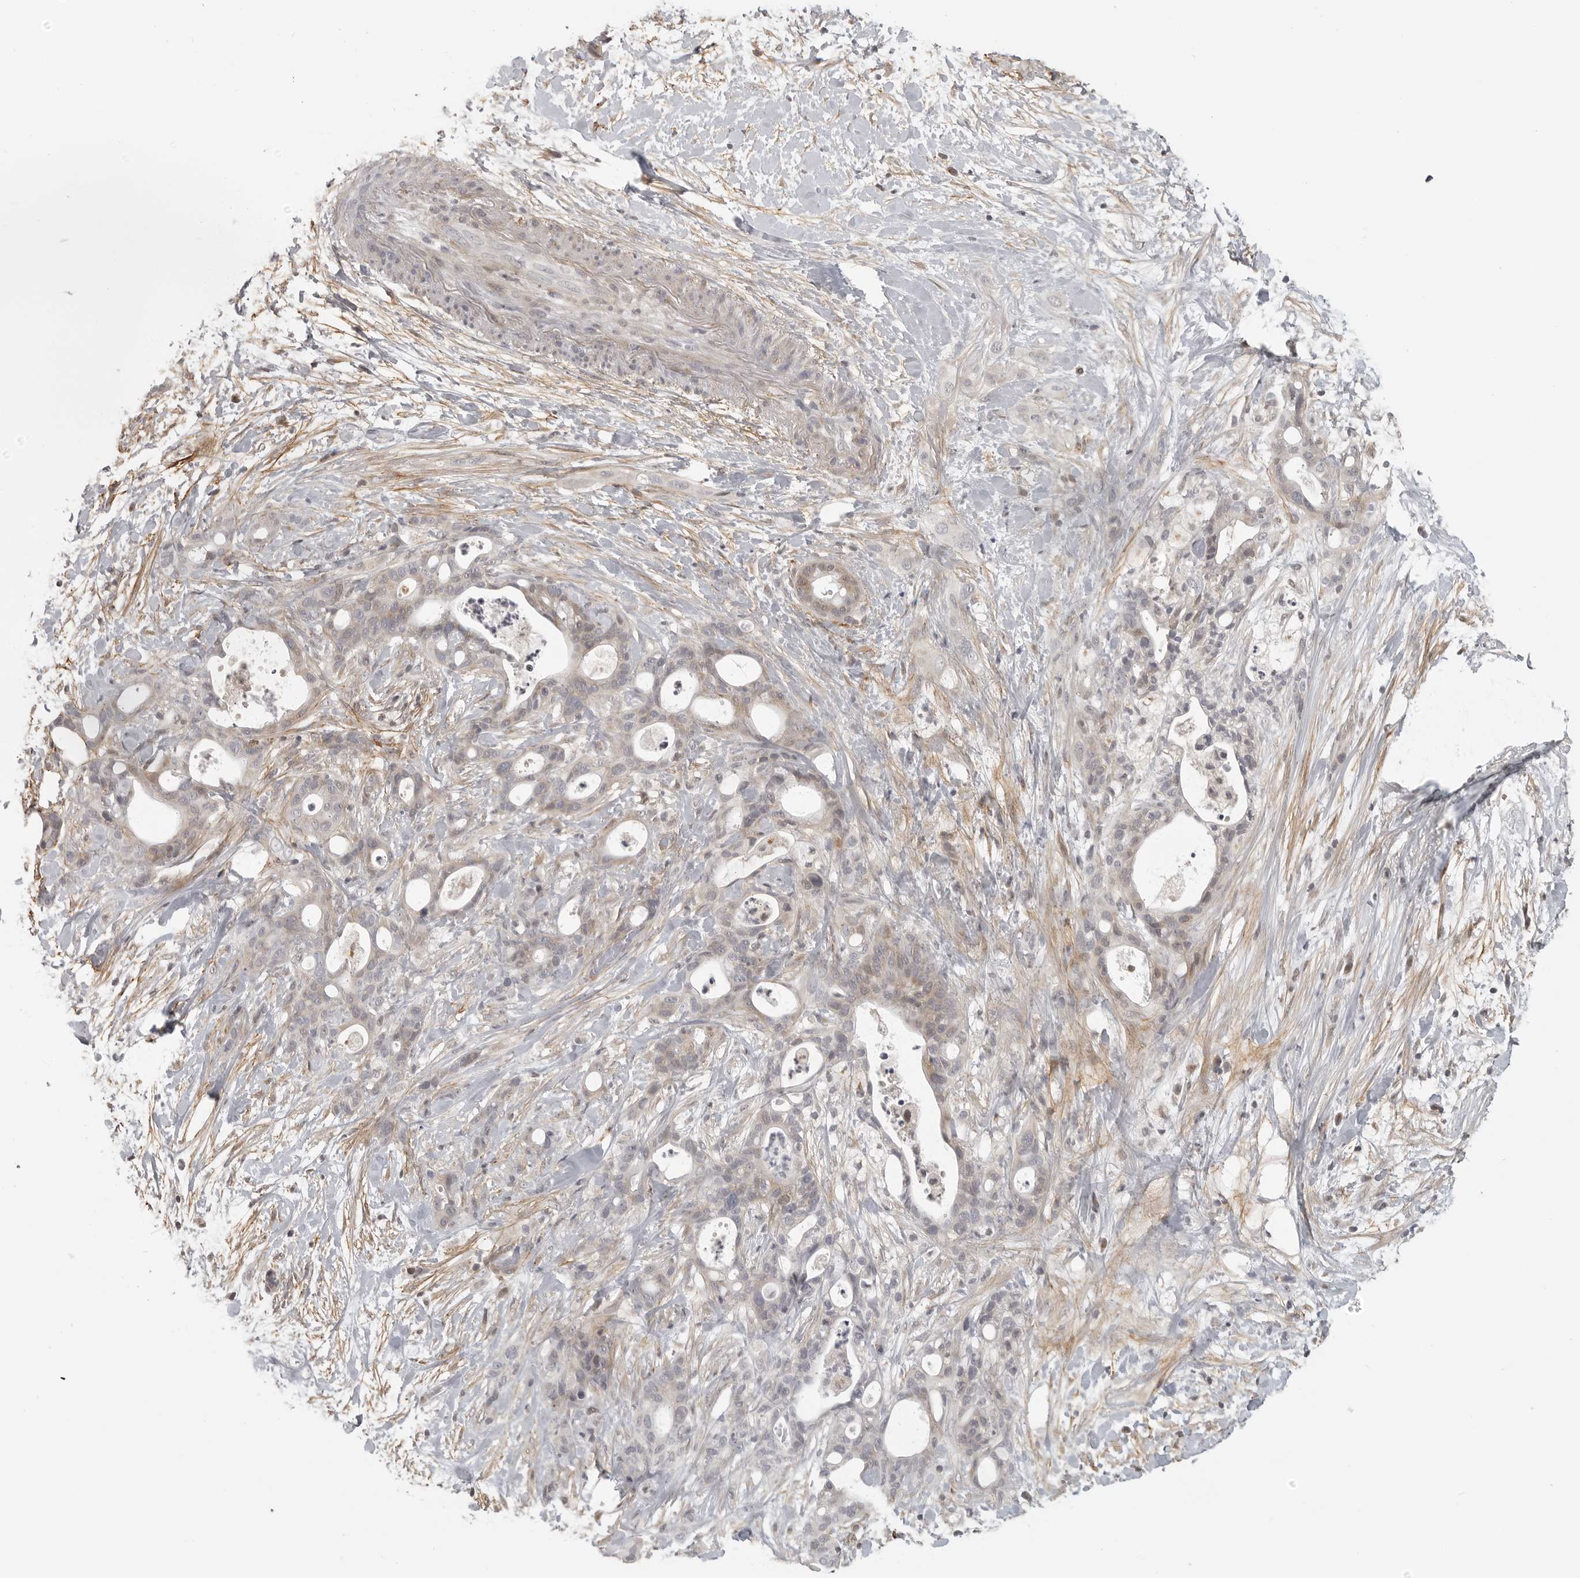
{"staining": {"intensity": "weak", "quantity": "<25%", "location": "cytoplasmic/membranous"}, "tissue": "pancreatic cancer", "cell_type": "Tumor cells", "image_type": "cancer", "snomed": [{"axis": "morphology", "description": "Adenocarcinoma, NOS"}, {"axis": "topography", "description": "Pancreas"}], "caption": "DAB immunohistochemical staining of adenocarcinoma (pancreatic) shows no significant staining in tumor cells.", "gene": "UROD", "patient": {"sex": "male", "age": 58}}